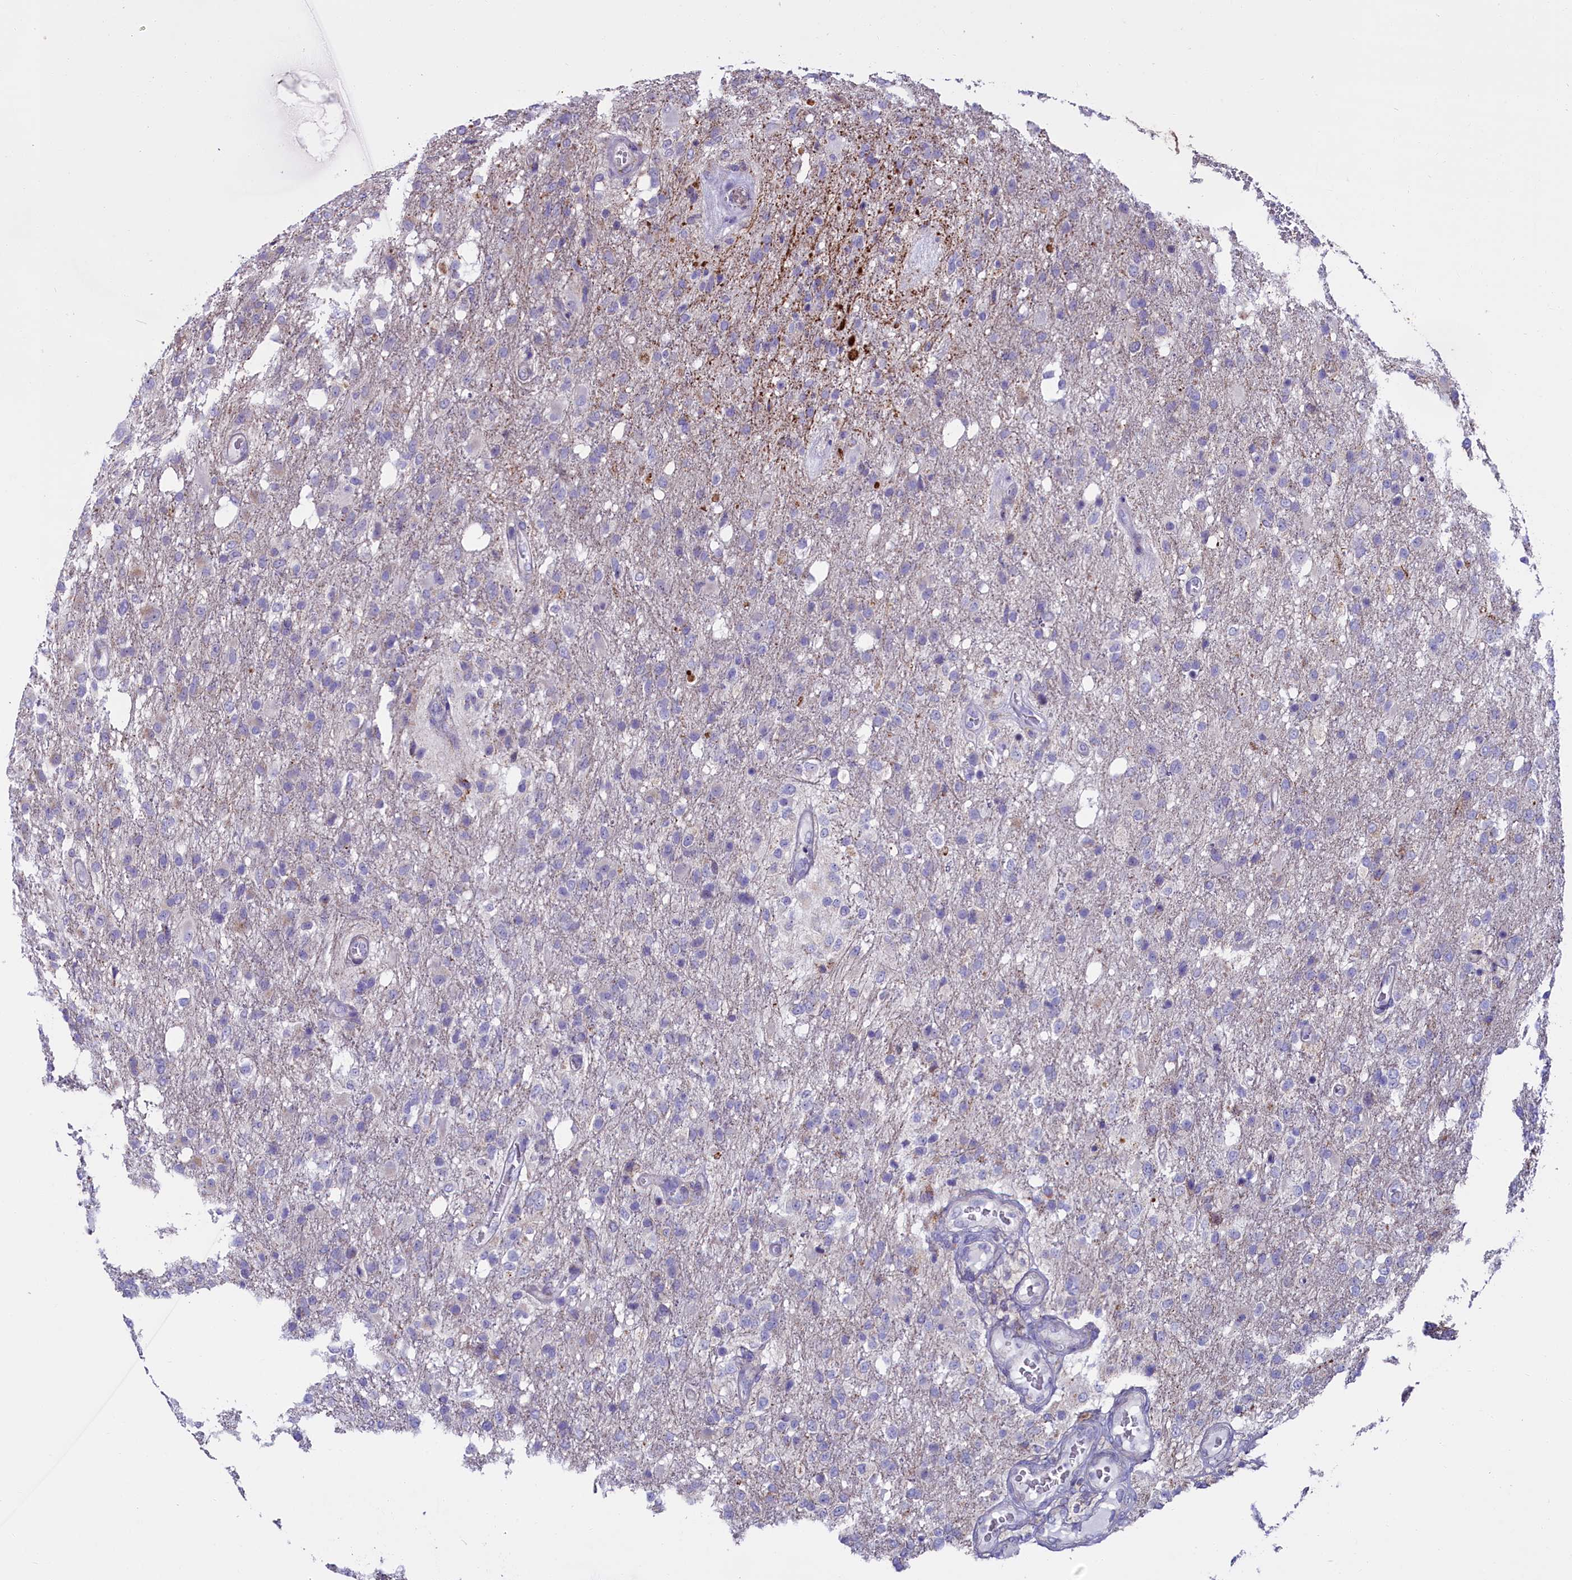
{"staining": {"intensity": "negative", "quantity": "none", "location": "none"}, "tissue": "glioma", "cell_type": "Tumor cells", "image_type": "cancer", "snomed": [{"axis": "morphology", "description": "Glioma, malignant, High grade"}, {"axis": "topography", "description": "Brain"}], "caption": "Tumor cells show no significant protein expression in malignant glioma (high-grade).", "gene": "IL20RA", "patient": {"sex": "female", "age": 74}}